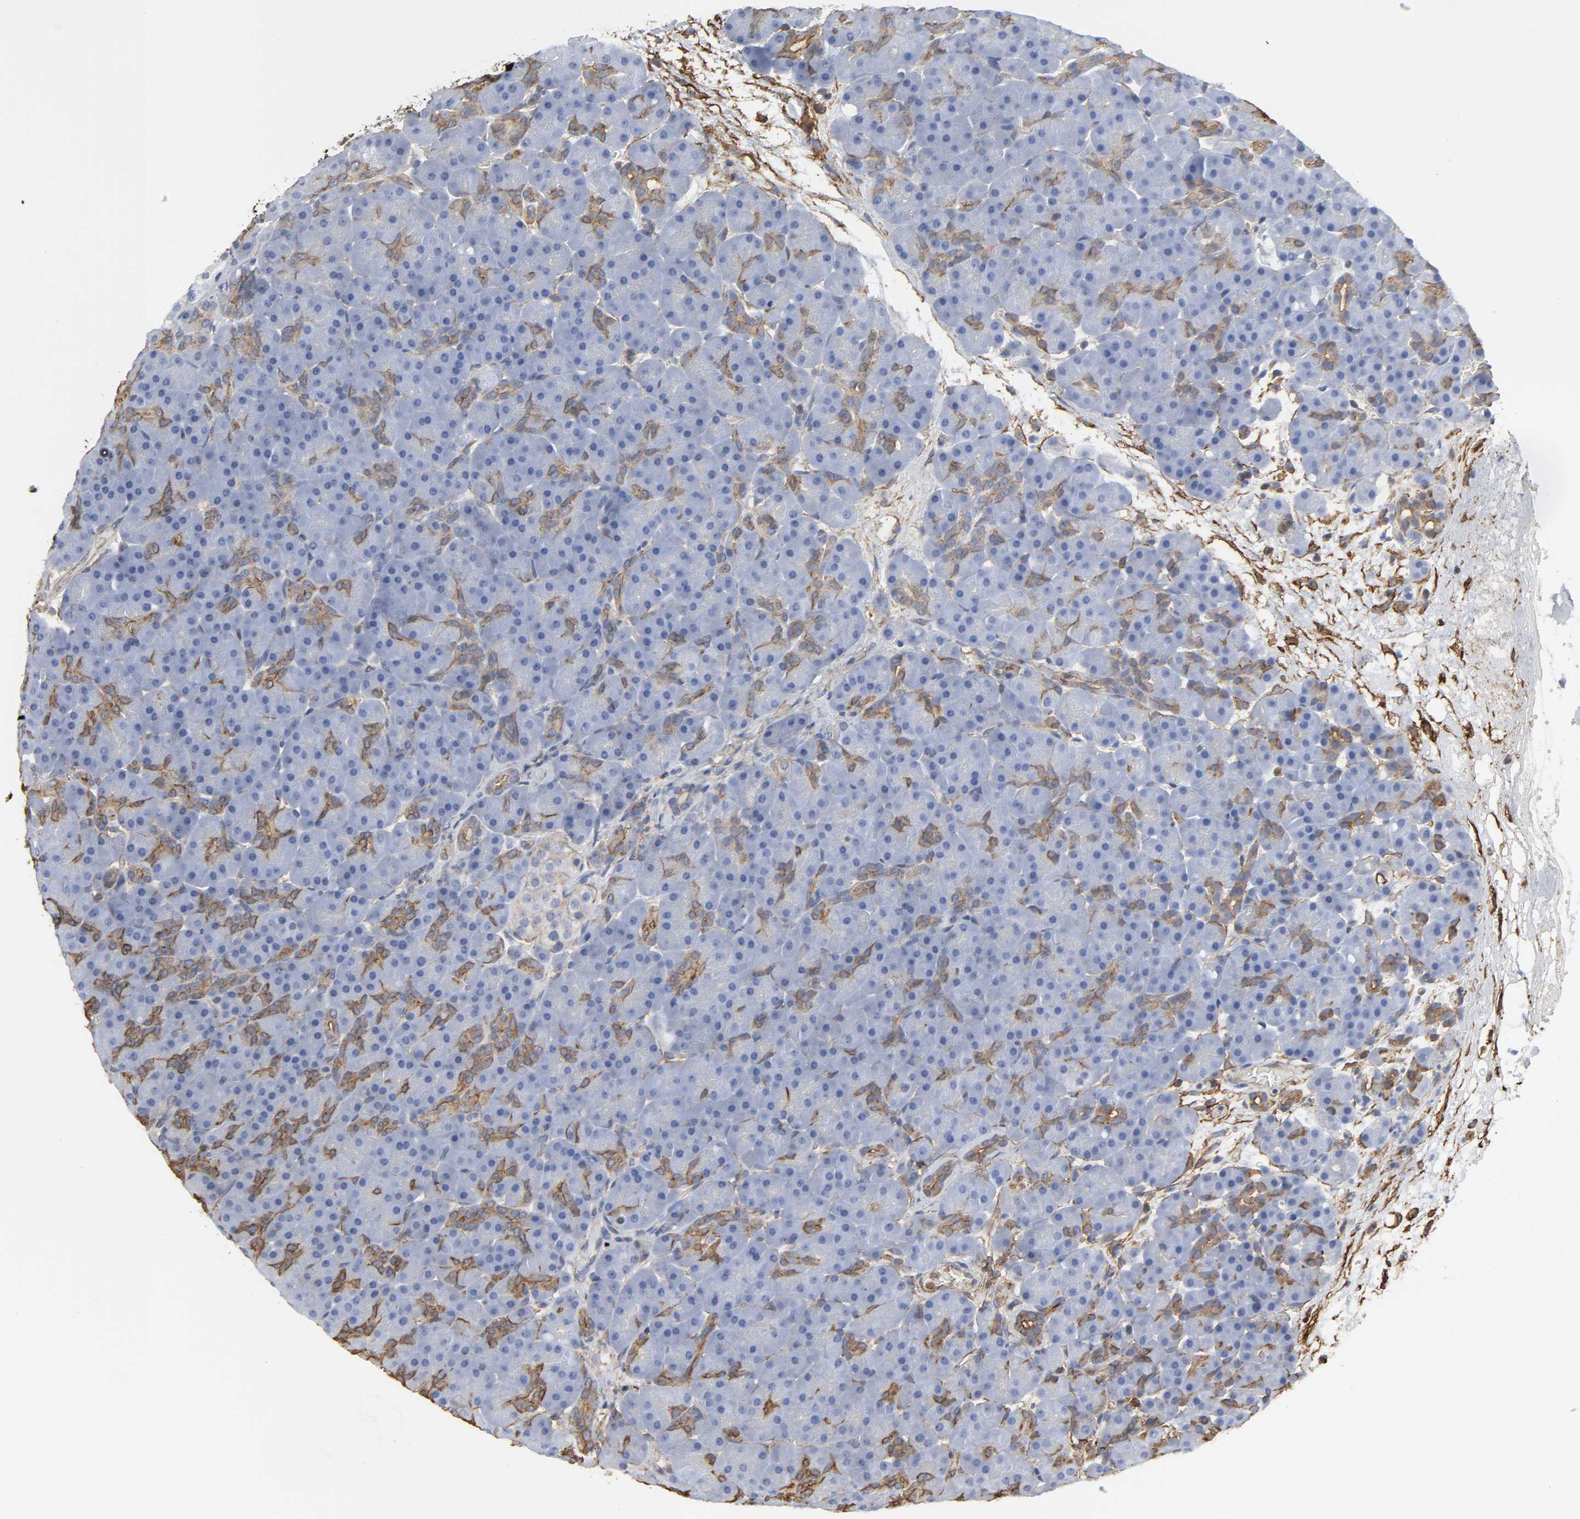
{"staining": {"intensity": "moderate", "quantity": "25%-75%", "location": "cytoplasmic/membranous"}, "tissue": "pancreas", "cell_type": "Exocrine glandular cells", "image_type": "normal", "snomed": [{"axis": "morphology", "description": "Normal tissue, NOS"}, {"axis": "topography", "description": "Pancreas"}], "caption": "Immunohistochemical staining of normal human pancreas shows moderate cytoplasmic/membranous protein staining in approximately 25%-75% of exocrine glandular cells.", "gene": "ANXA2", "patient": {"sex": "male", "age": 66}}